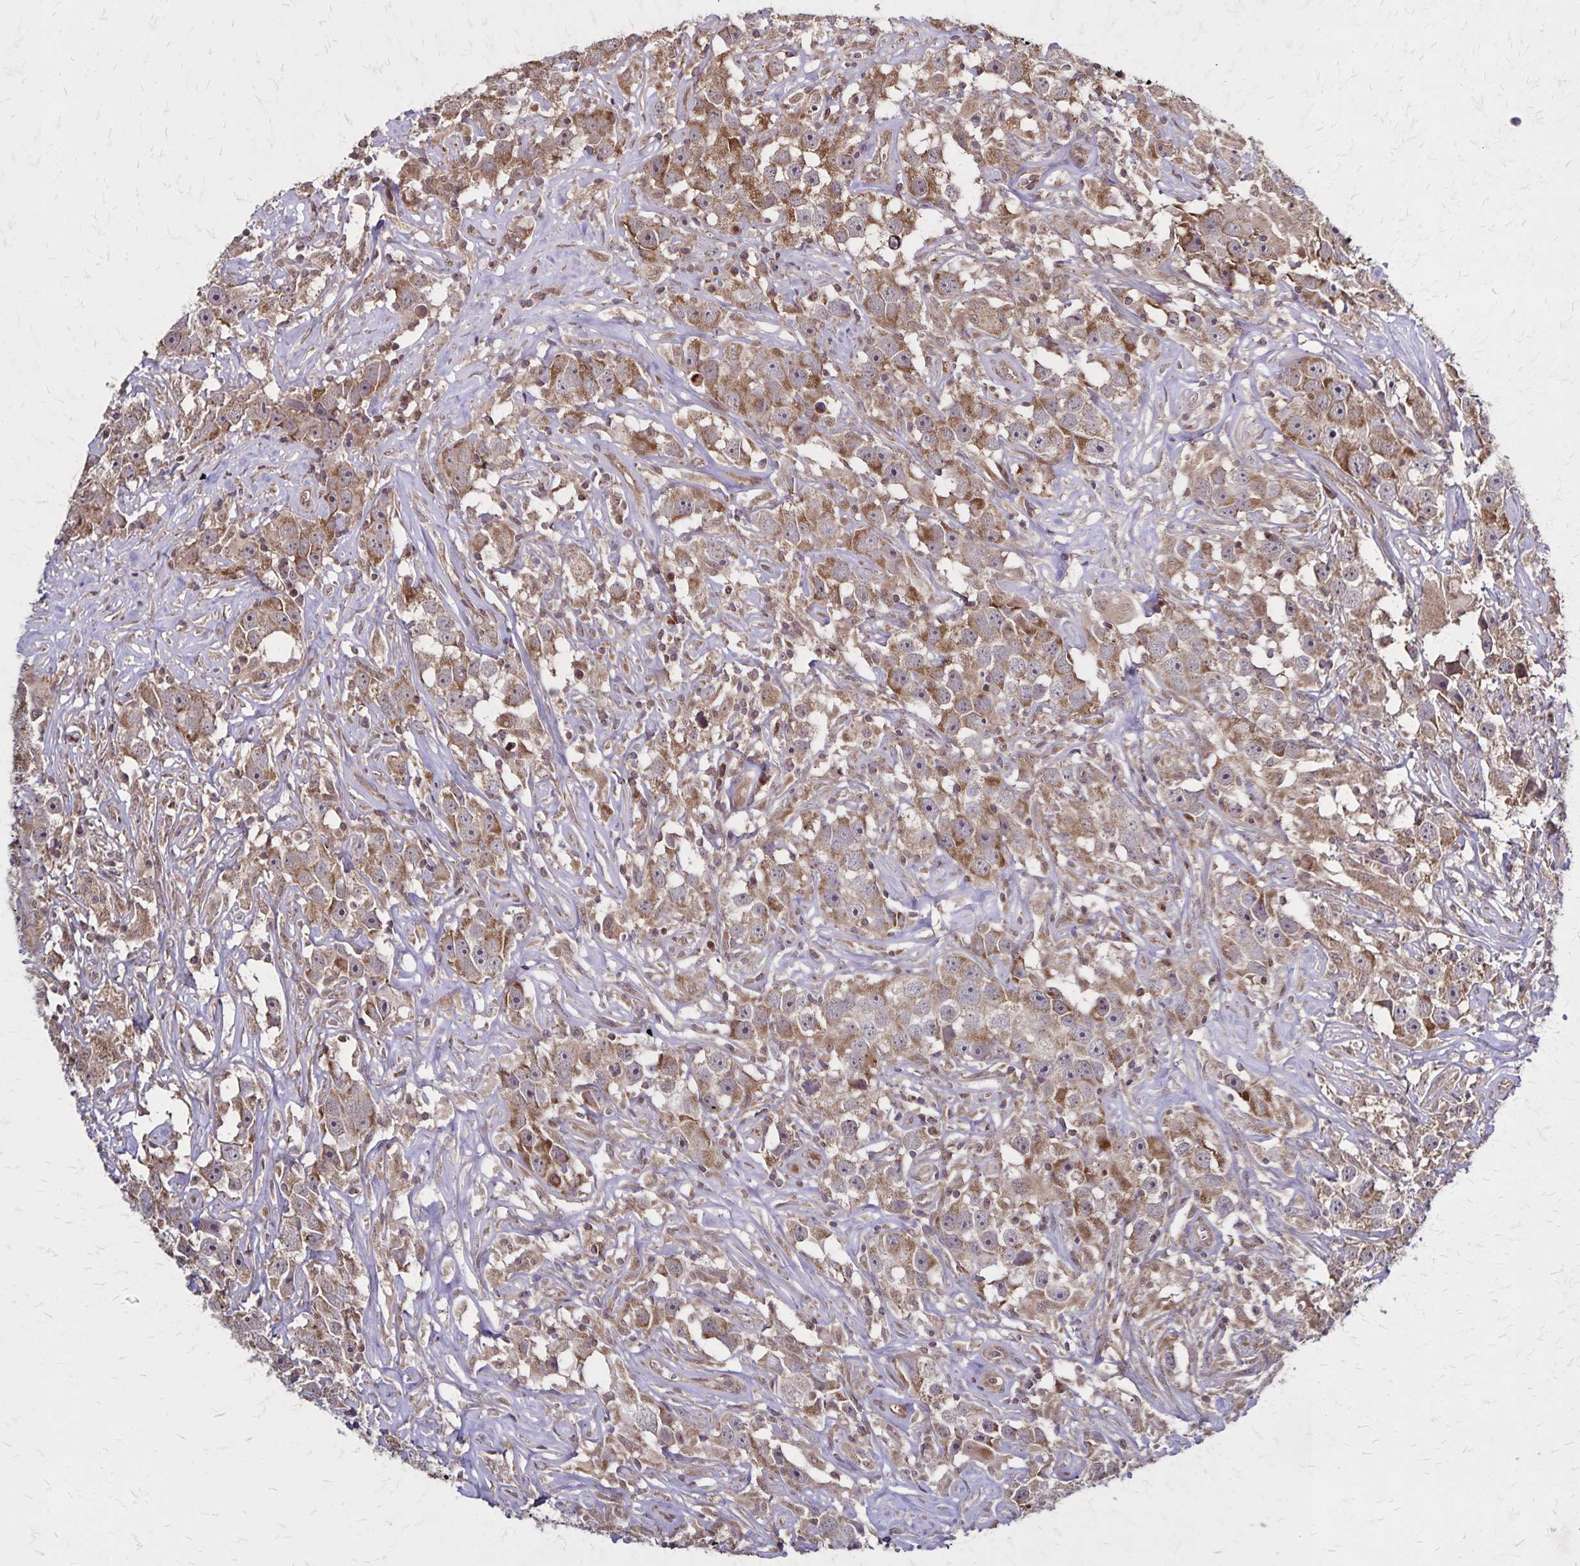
{"staining": {"intensity": "moderate", "quantity": ">75%", "location": "cytoplasmic/membranous"}, "tissue": "testis cancer", "cell_type": "Tumor cells", "image_type": "cancer", "snomed": [{"axis": "morphology", "description": "Seminoma, NOS"}, {"axis": "topography", "description": "Testis"}], "caption": "Immunohistochemistry histopathology image of neoplastic tissue: human testis cancer stained using immunohistochemistry exhibits medium levels of moderate protein expression localized specifically in the cytoplasmic/membranous of tumor cells, appearing as a cytoplasmic/membranous brown color.", "gene": "NFS1", "patient": {"sex": "male", "age": 49}}